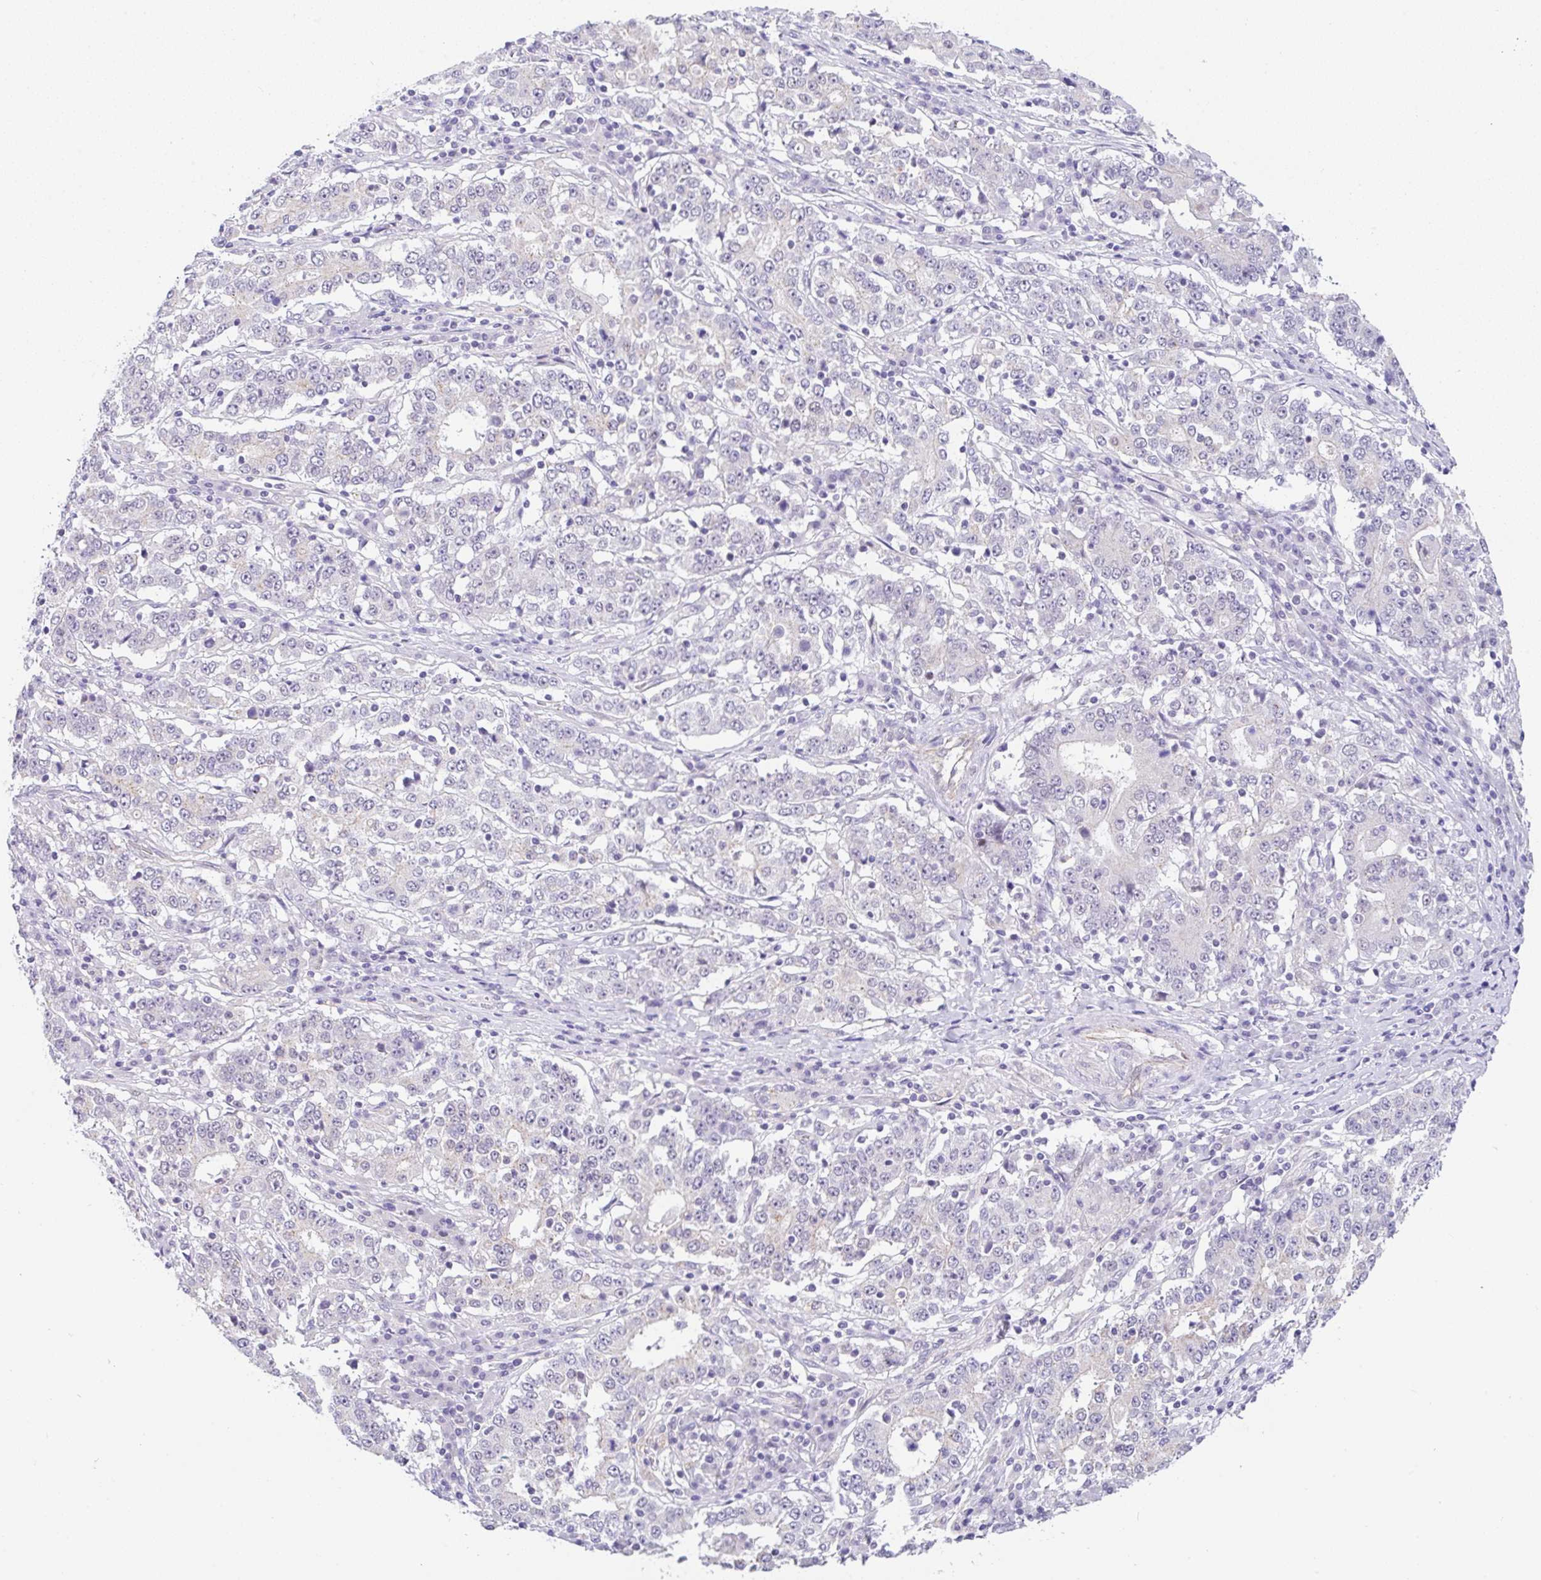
{"staining": {"intensity": "negative", "quantity": "none", "location": "none"}, "tissue": "stomach cancer", "cell_type": "Tumor cells", "image_type": "cancer", "snomed": [{"axis": "morphology", "description": "Adenocarcinoma, NOS"}, {"axis": "topography", "description": "Stomach"}], "caption": "The micrograph demonstrates no significant expression in tumor cells of stomach adenocarcinoma.", "gene": "CGNL1", "patient": {"sex": "male", "age": 59}}